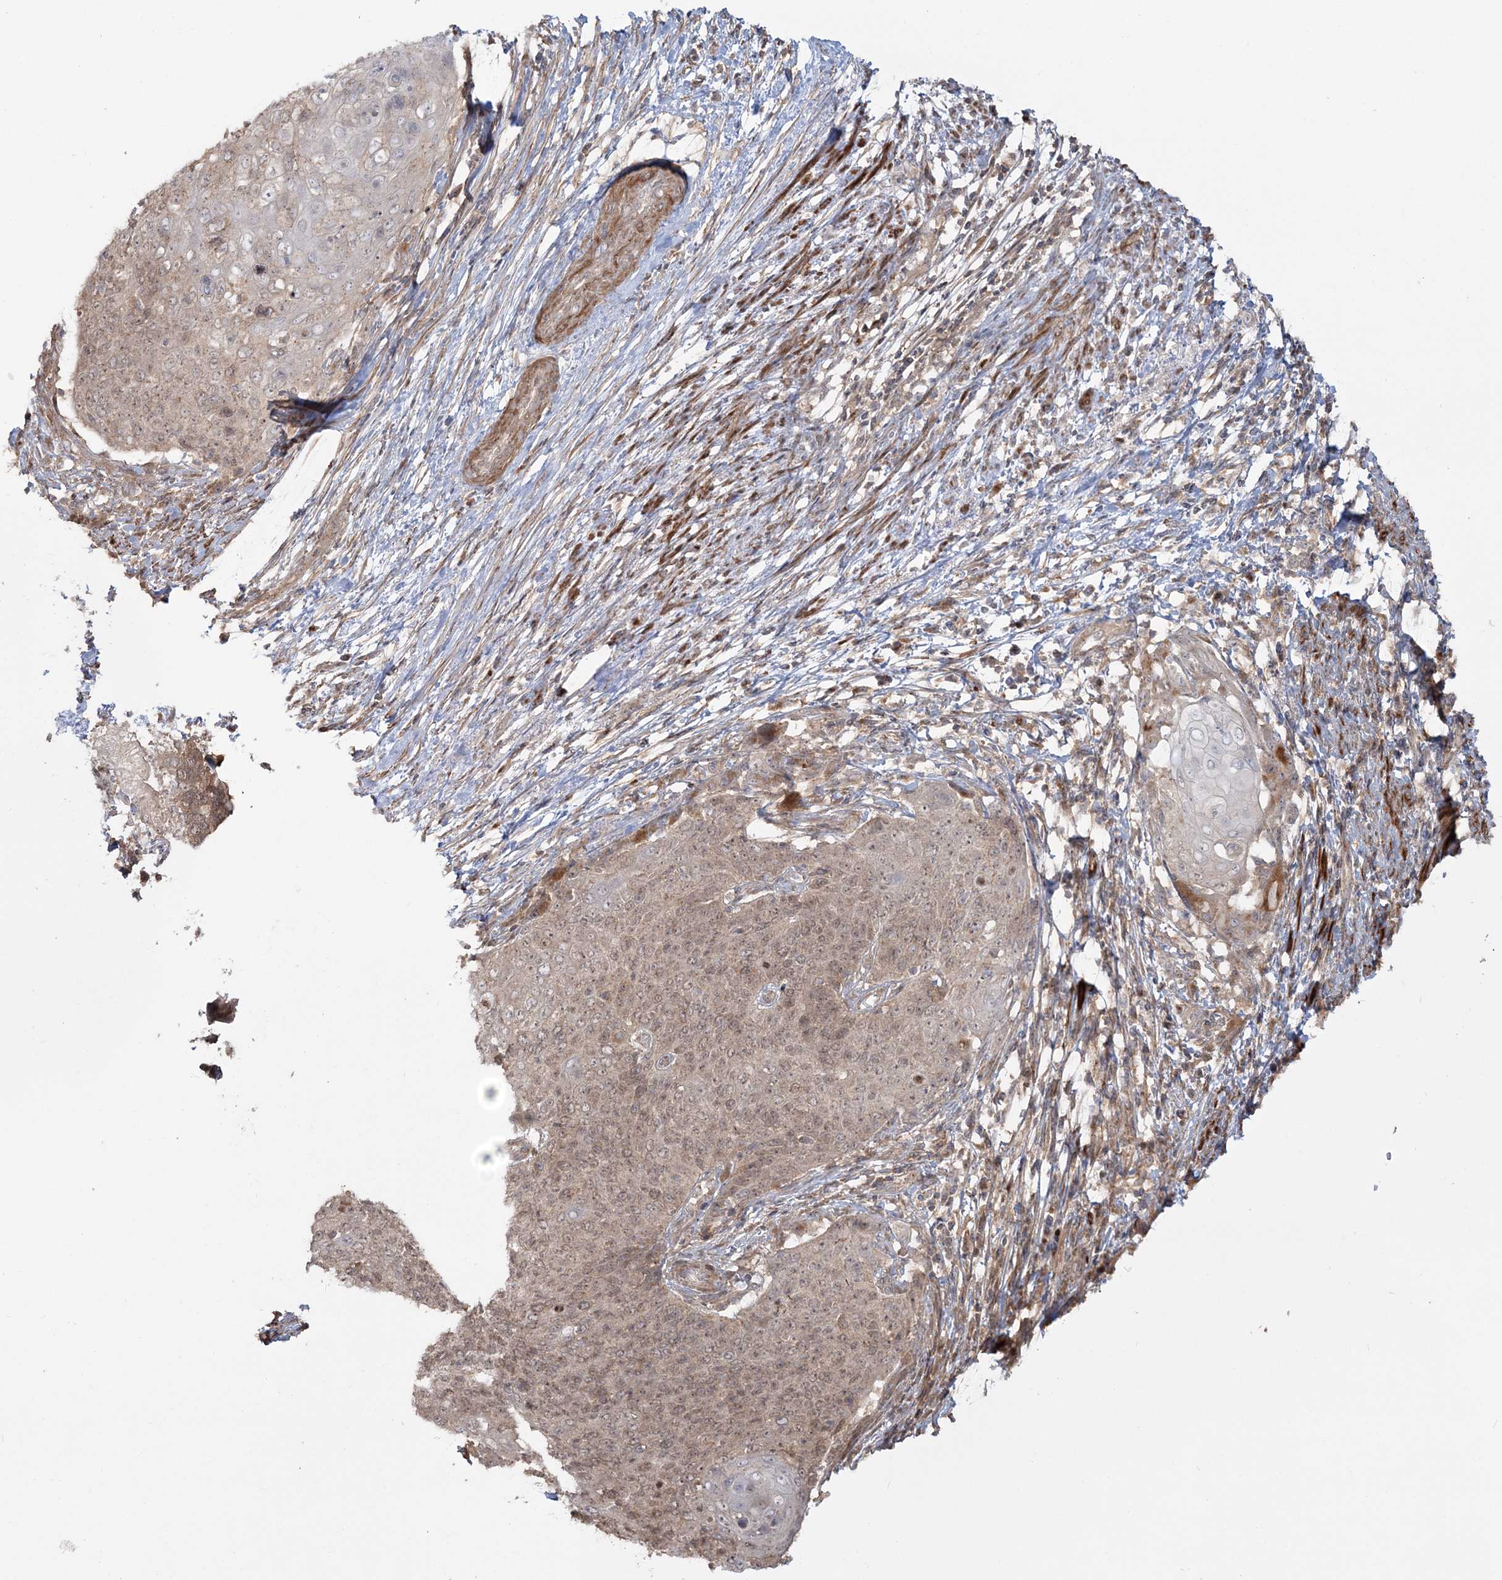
{"staining": {"intensity": "weak", "quantity": ">75%", "location": "cytoplasmic/membranous,nuclear"}, "tissue": "cervical cancer", "cell_type": "Tumor cells", "image_type": "cancer", "snomed": [{"axis": "morphology", "description": "Squamous cell carcinoma, NOS"}, {"axis": "topography", "description": "Cervix"}], "caption": "Cervical cancer (squamous cell carcinoma) stained for a protein shows weak cytoplasmic/membranous and nuclear positivity in tumor cells. (DAB = brown stain, brightfield microscopy at high magnification).", "gene": "MOCS2", "patient": {"sex": "female", "age": 39}}